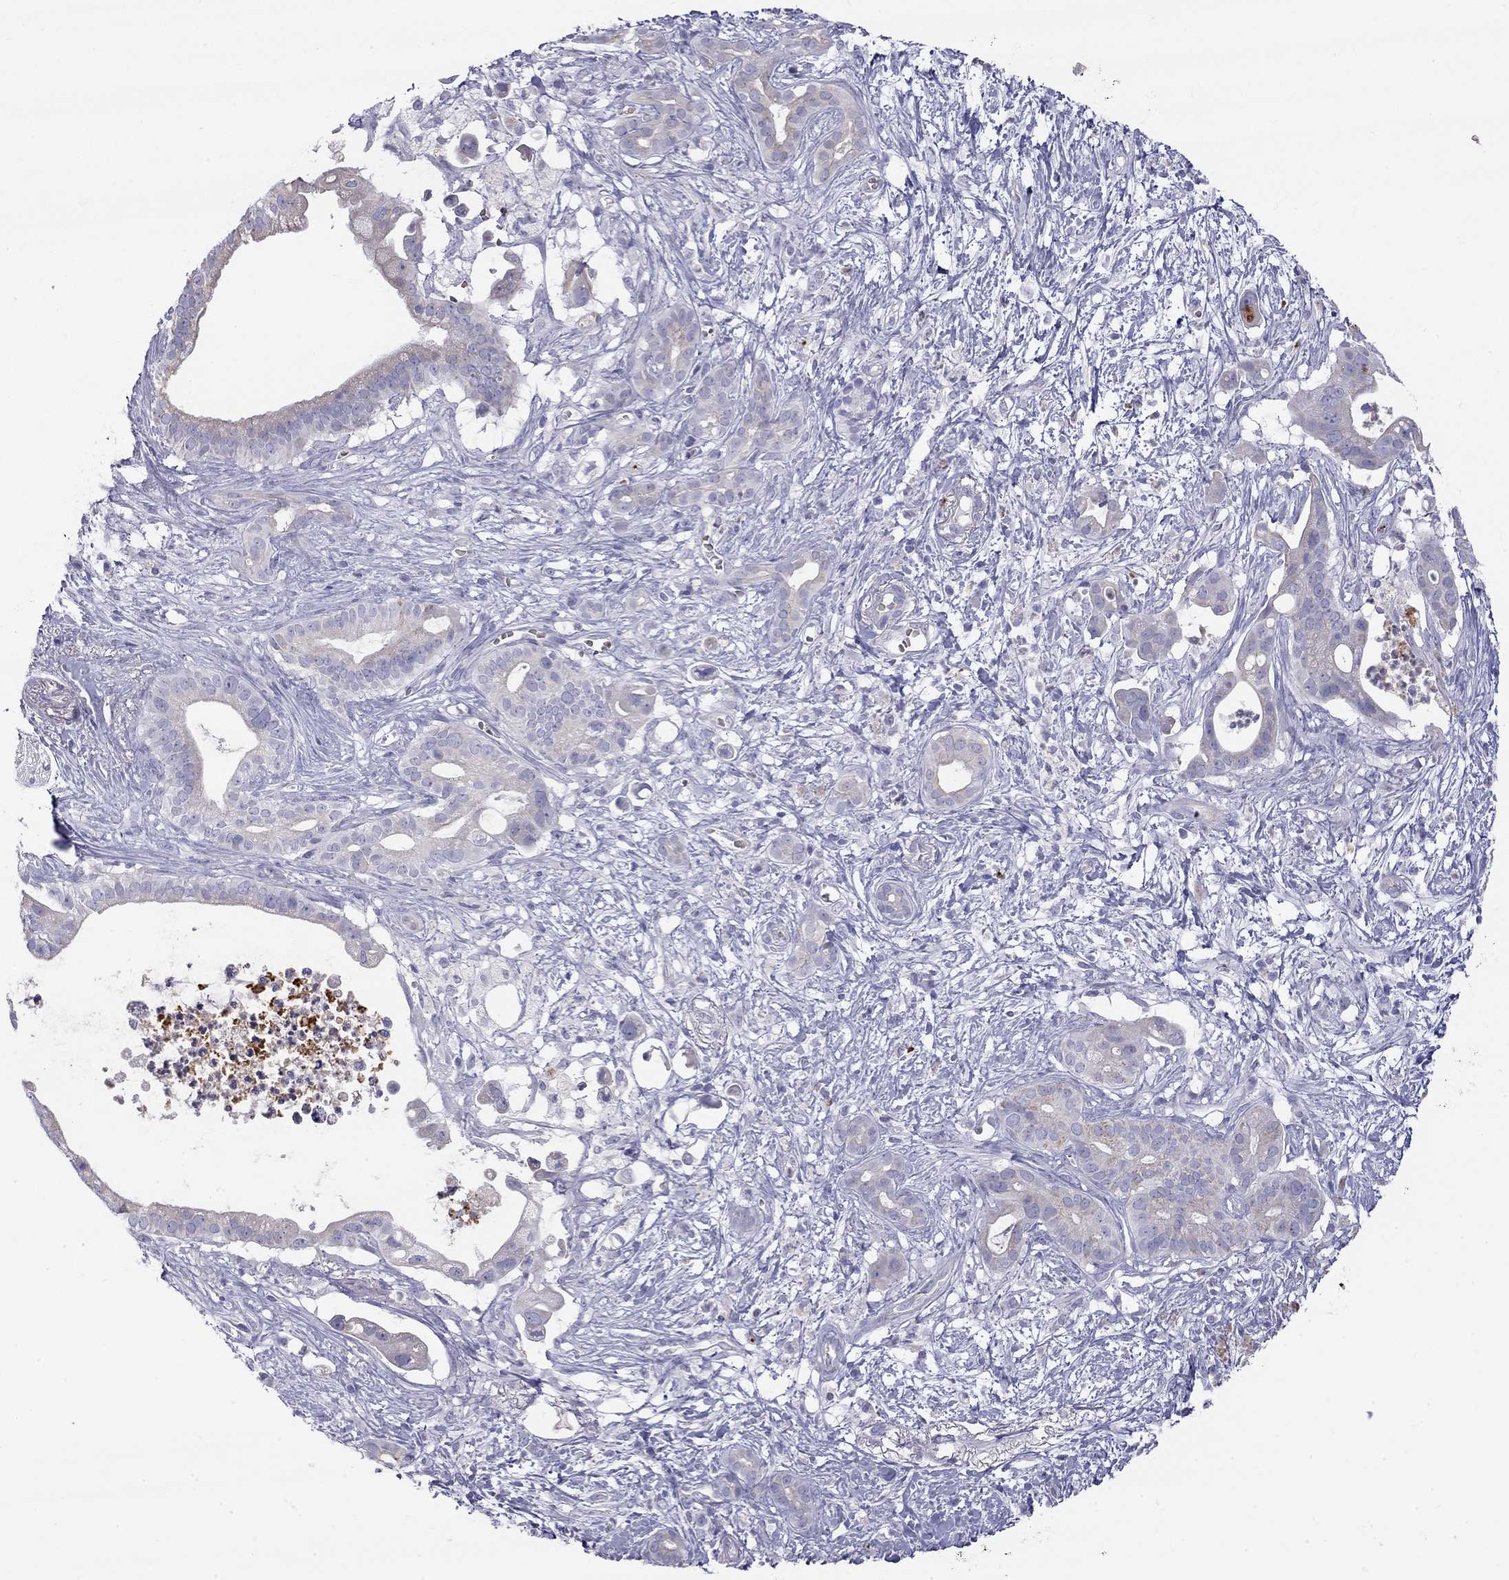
{"staining": {"intensity": "negative", "quantity": "none", "location": "none"}, "tissue": "pancreatic cancer", "cell_type": "Tumor cells", "image_type": "cancer", "snomed": [{"axis": "morphology", "description": "Adenocarcinoma, NOS"}, {"axis": "topography", "description": "Pancreas"}], "caption": "An immunohistochemistry histopathology image of pancreatic cancer is shown. There is no staining in tumor cells of pancreatic cancer.", "gene": "TDRD6", "patient": {"sex": "male", "age": 61}}